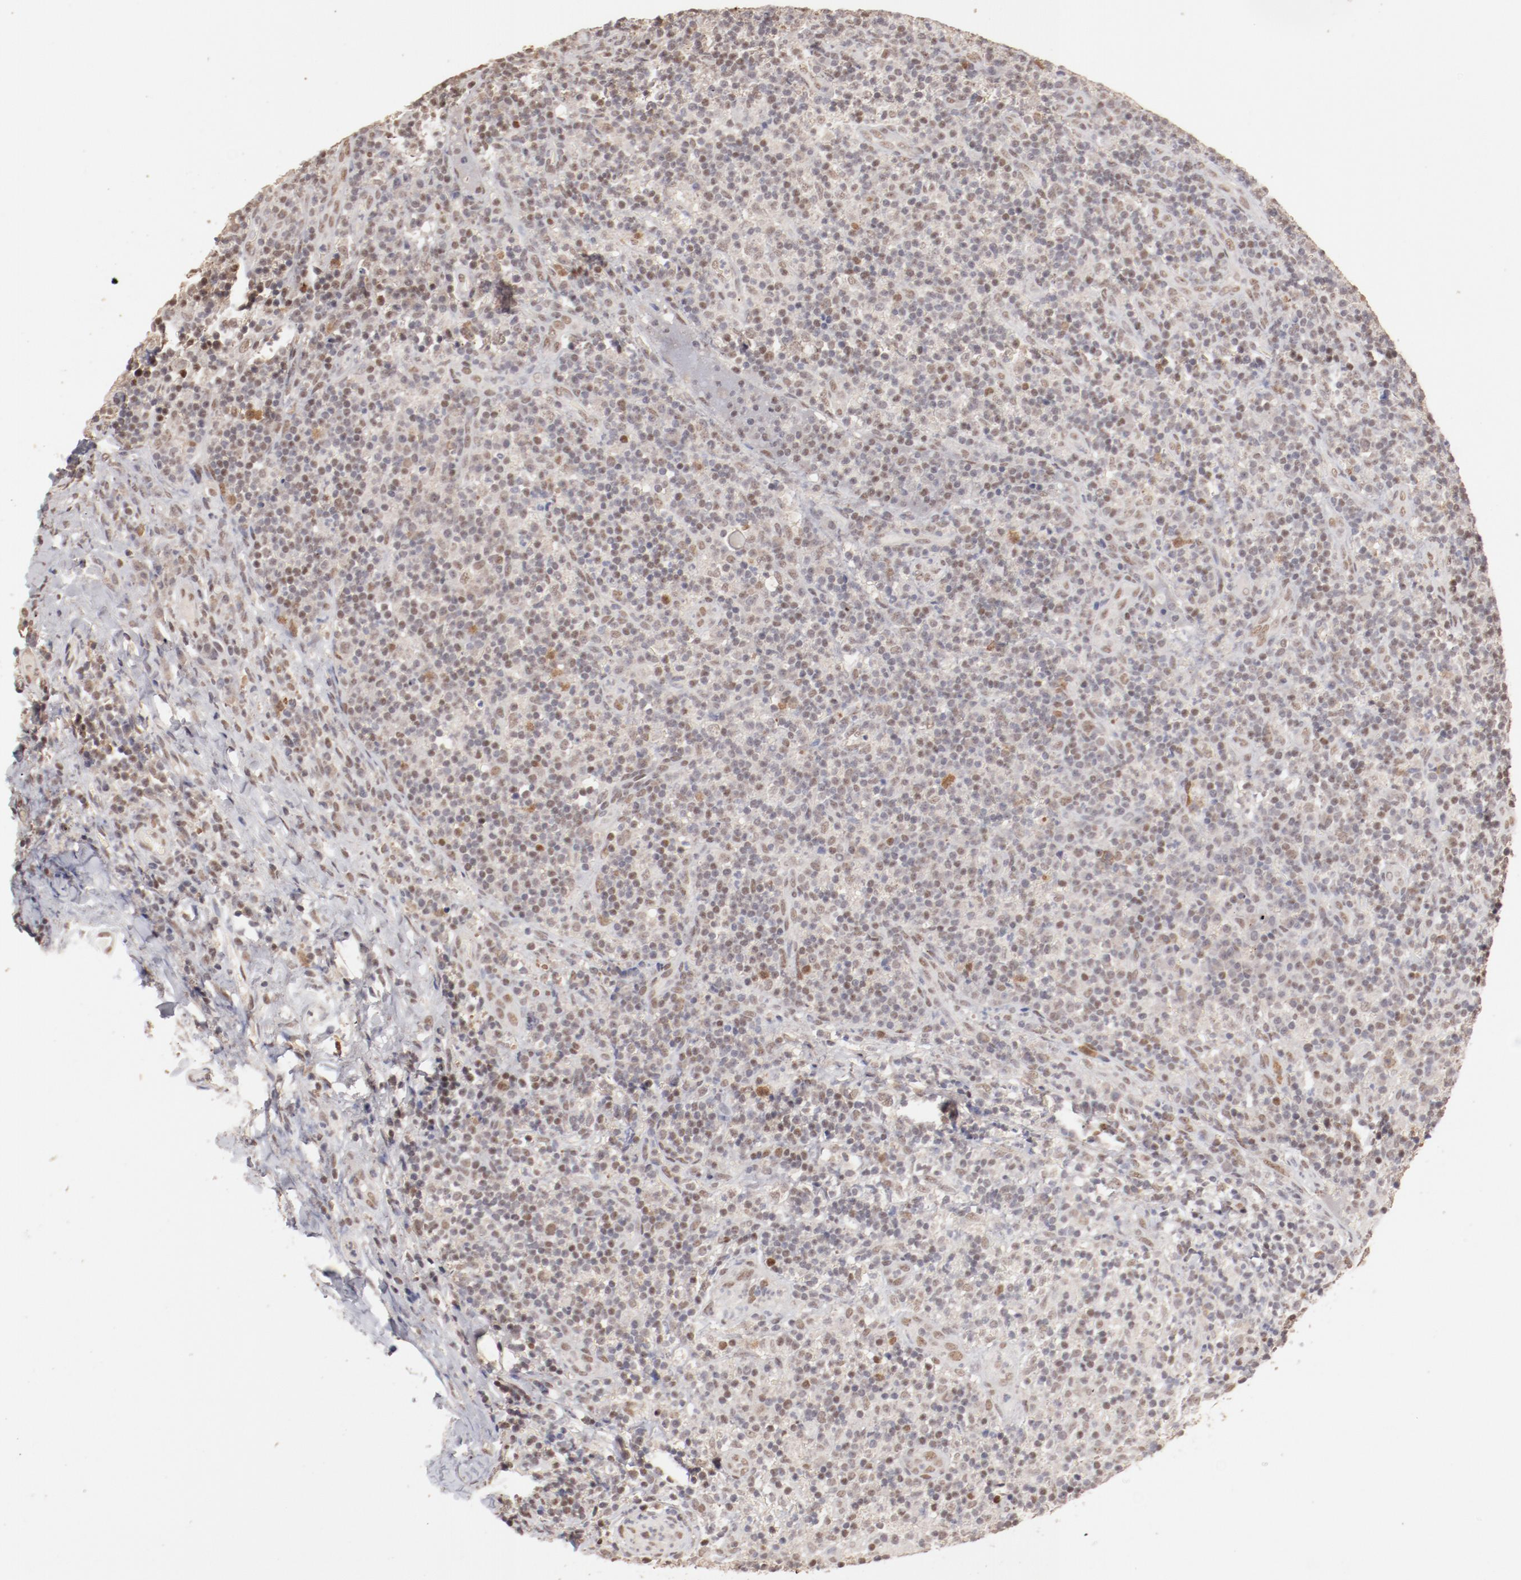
{"staining": {"intensity": "moderate", "quantity": "25%-75%", "location": "nuclear"}, "tissue": "lymph node", "cell_type": "Germinal center cells", "image_type": "normal", "snomed": [{"axis": "morphology", "description": "Normal tissue, NOS"}, {"axis": "morphology", "description": "Inflammation, NOS"}, {"axis": "topography", "description": "Lymph node"}], "caption": "Germinal center cells demonstrate medium levels of moderate nuclear staining in approximately 25%-75% of cells in benign lymph node.", "gene": "CLOCK", "patient": {"sex": "male", "age": 46}}